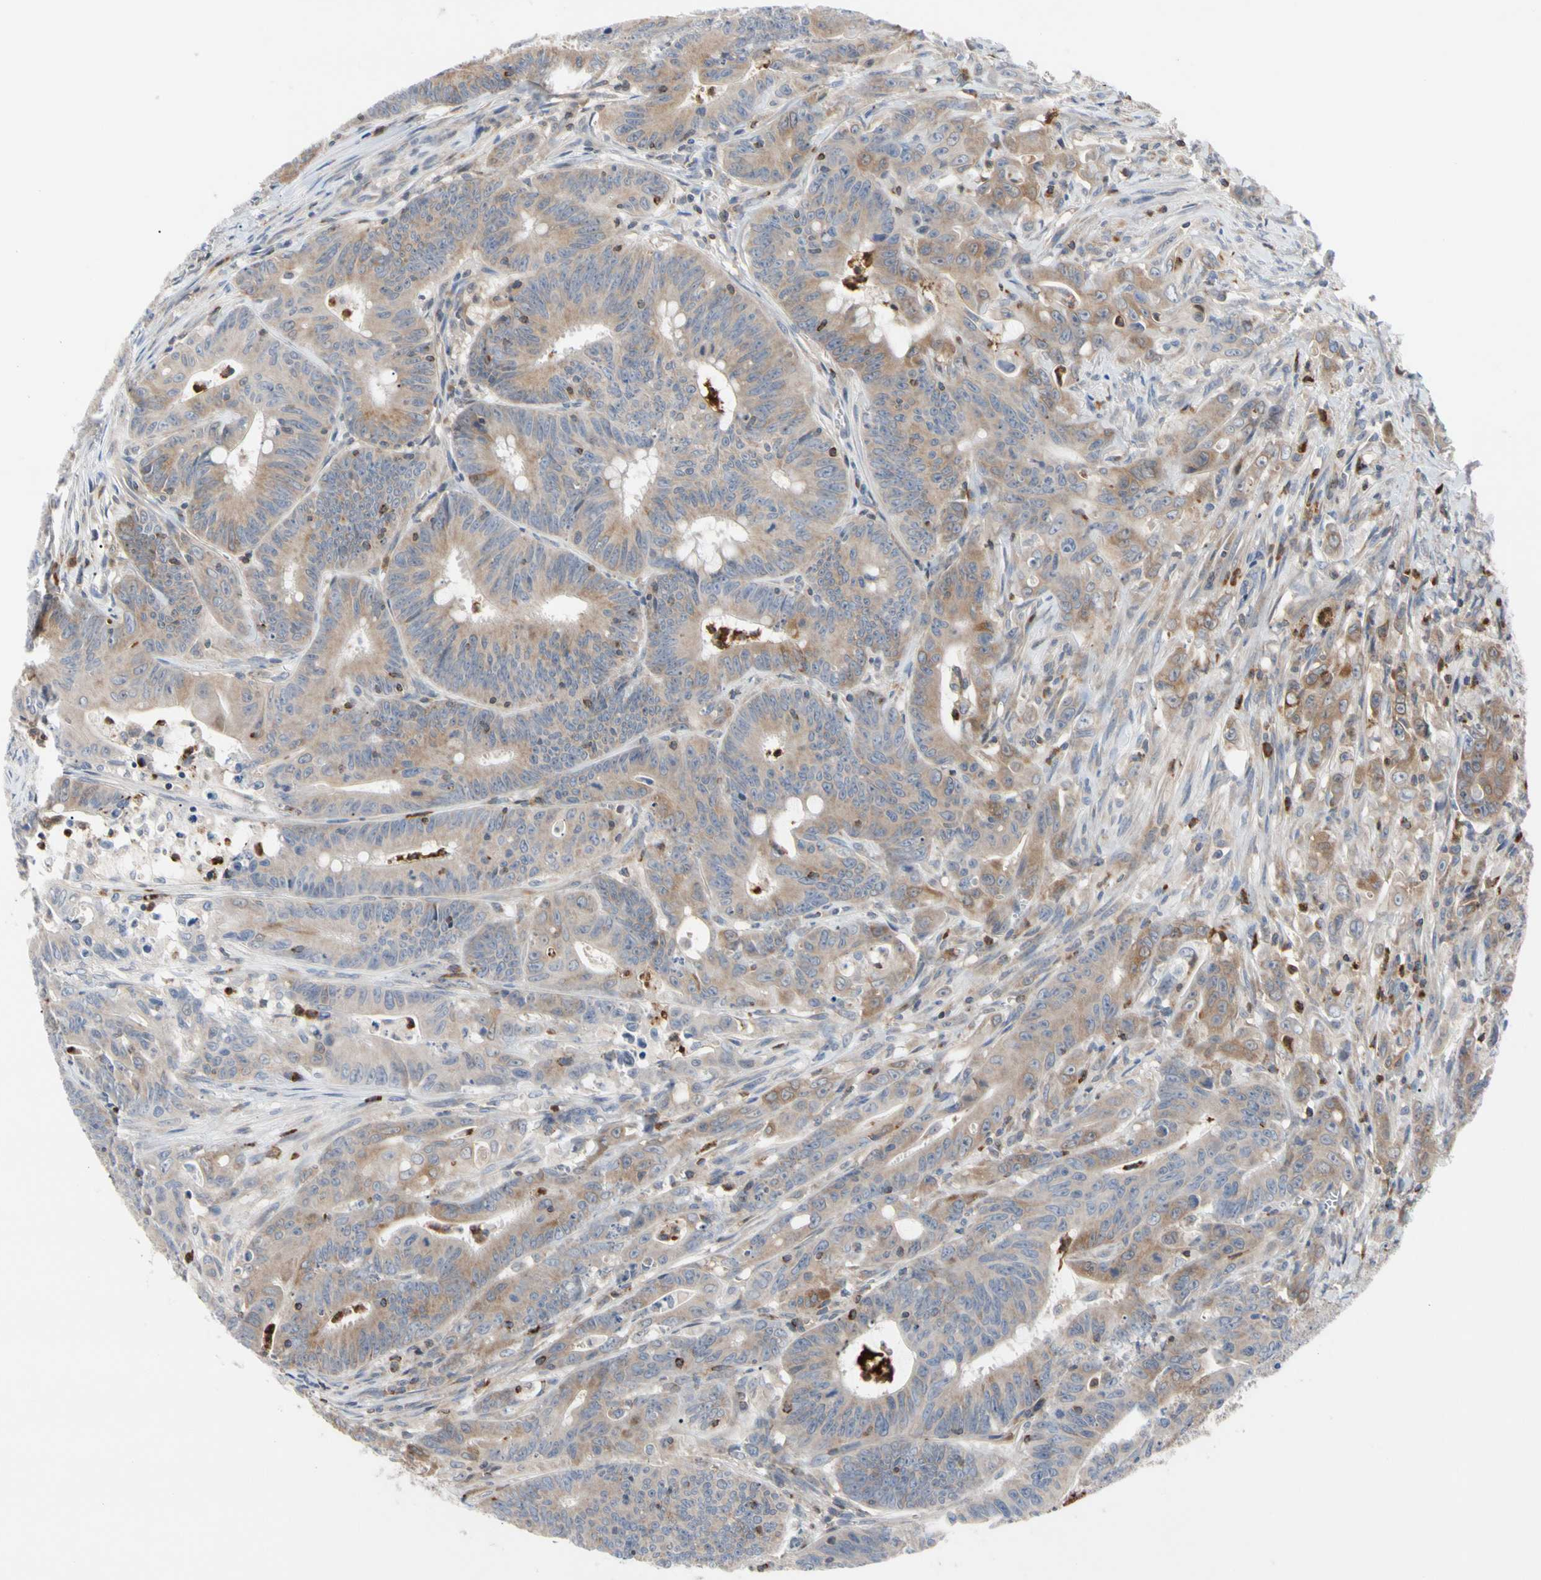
{"staining": {"intensity": "moderate", "quantity": "25%-75%", "location": "cytoplasmic/membranous"}, "tissue": "colorectal cancer", "cell_type": "Tumor cells", "image_type": "cancer", "snomed": [{"axis": "morphology", "description": "Adenocarcinoma, NOS"}, {"axis": "topography", "description": "Colon"}], "caption": "High-magnification brightfield microscopy of colorectal cancer (adenocarcinoma) stained with DAB (brown) and counterstained with hematoxylin (blue). tumor cells exhibit moderate cytoplasmic/membranous expression is seen in about25%-75% of cells. (DAB (3,3'-diaminobenzidine) IHC, brown staining for protein, blue staining for nuclei).", "gene": "MCL1", "patient": {"sex": "male", "age": 45}}